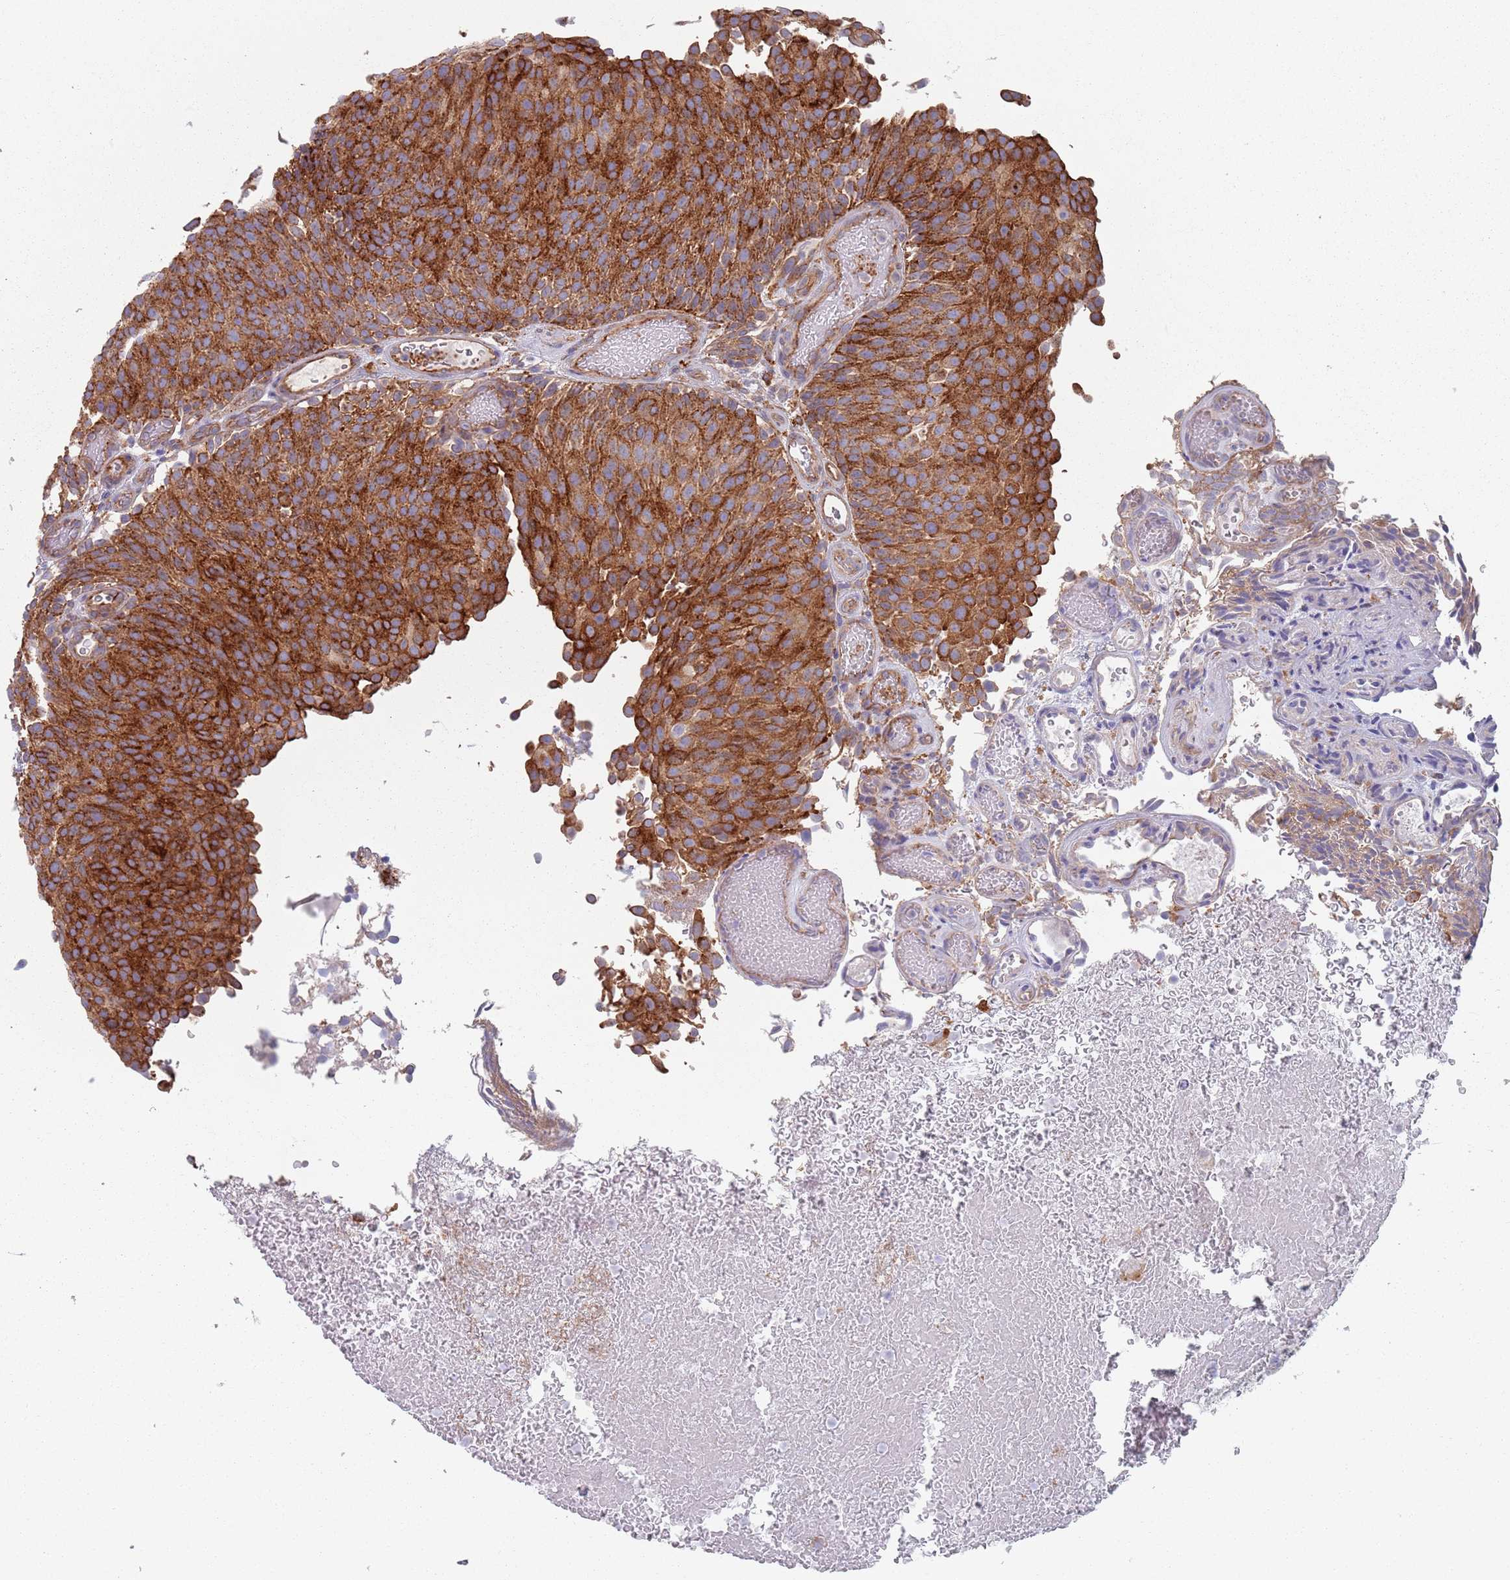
{"staining": {"intensity": "strong", "quantity": ">75%", "location": "cytoplasmic/membranous"}, "tissue": "urothelial cancer", "cell_type": "Tumor cells", "image_type": "cancer", "snomed": [{"axis": "morphology", "description": "Urothelial carcinoma, Low grade"}, {"axis": "topography", "description": "Urinary bladder"}], "caption": "Low-grade urothelial carcinoma stained with a brown dye shows strong cytoplasmic/membranous positive positivity in about >75% of tumor cells.", "gene": "APPL2", "patient": {"sex": "male", "age": 78}}